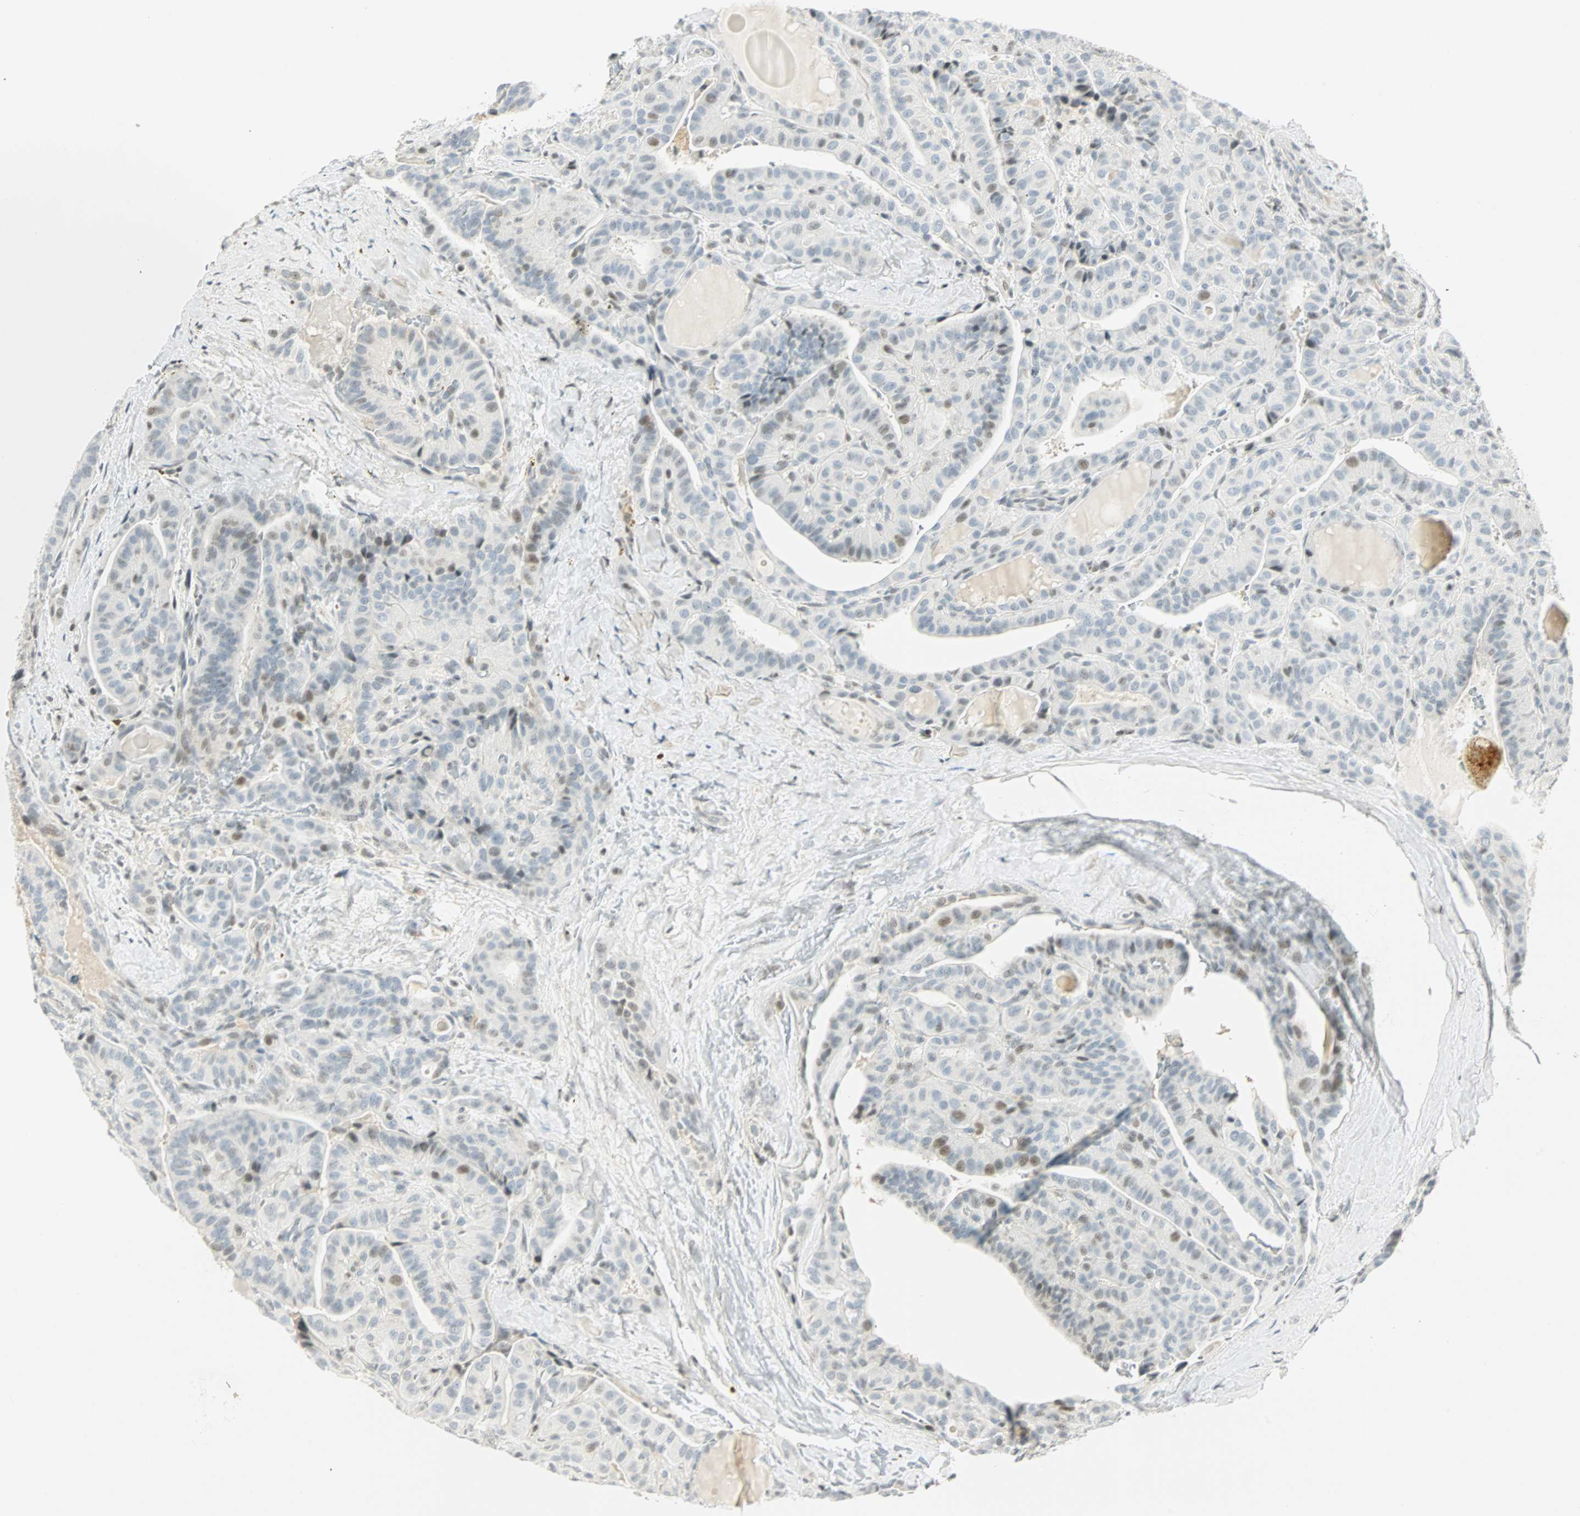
{"staining": {"intensity": "weak", "quantity": "<25%", "location": "nuclear"}, "tissue": "thyroid cancer", "cell_type": "Tumor cells", "image_type": "cancer", "snomed": [{"axis": "morphology", "description": "Papillary adenocarcinoma, NOS"}, {"axis": "topography", "description": "Thyroid gland"}], "caption": "IHC photomicrograph of thyroid cancer (papillary adenocarcinoma) stained for a protein (brown), which exhibits no positivity in tumor cells.", "gene": "SMAD3", "patient": {"sex": "male", "age": 77}}